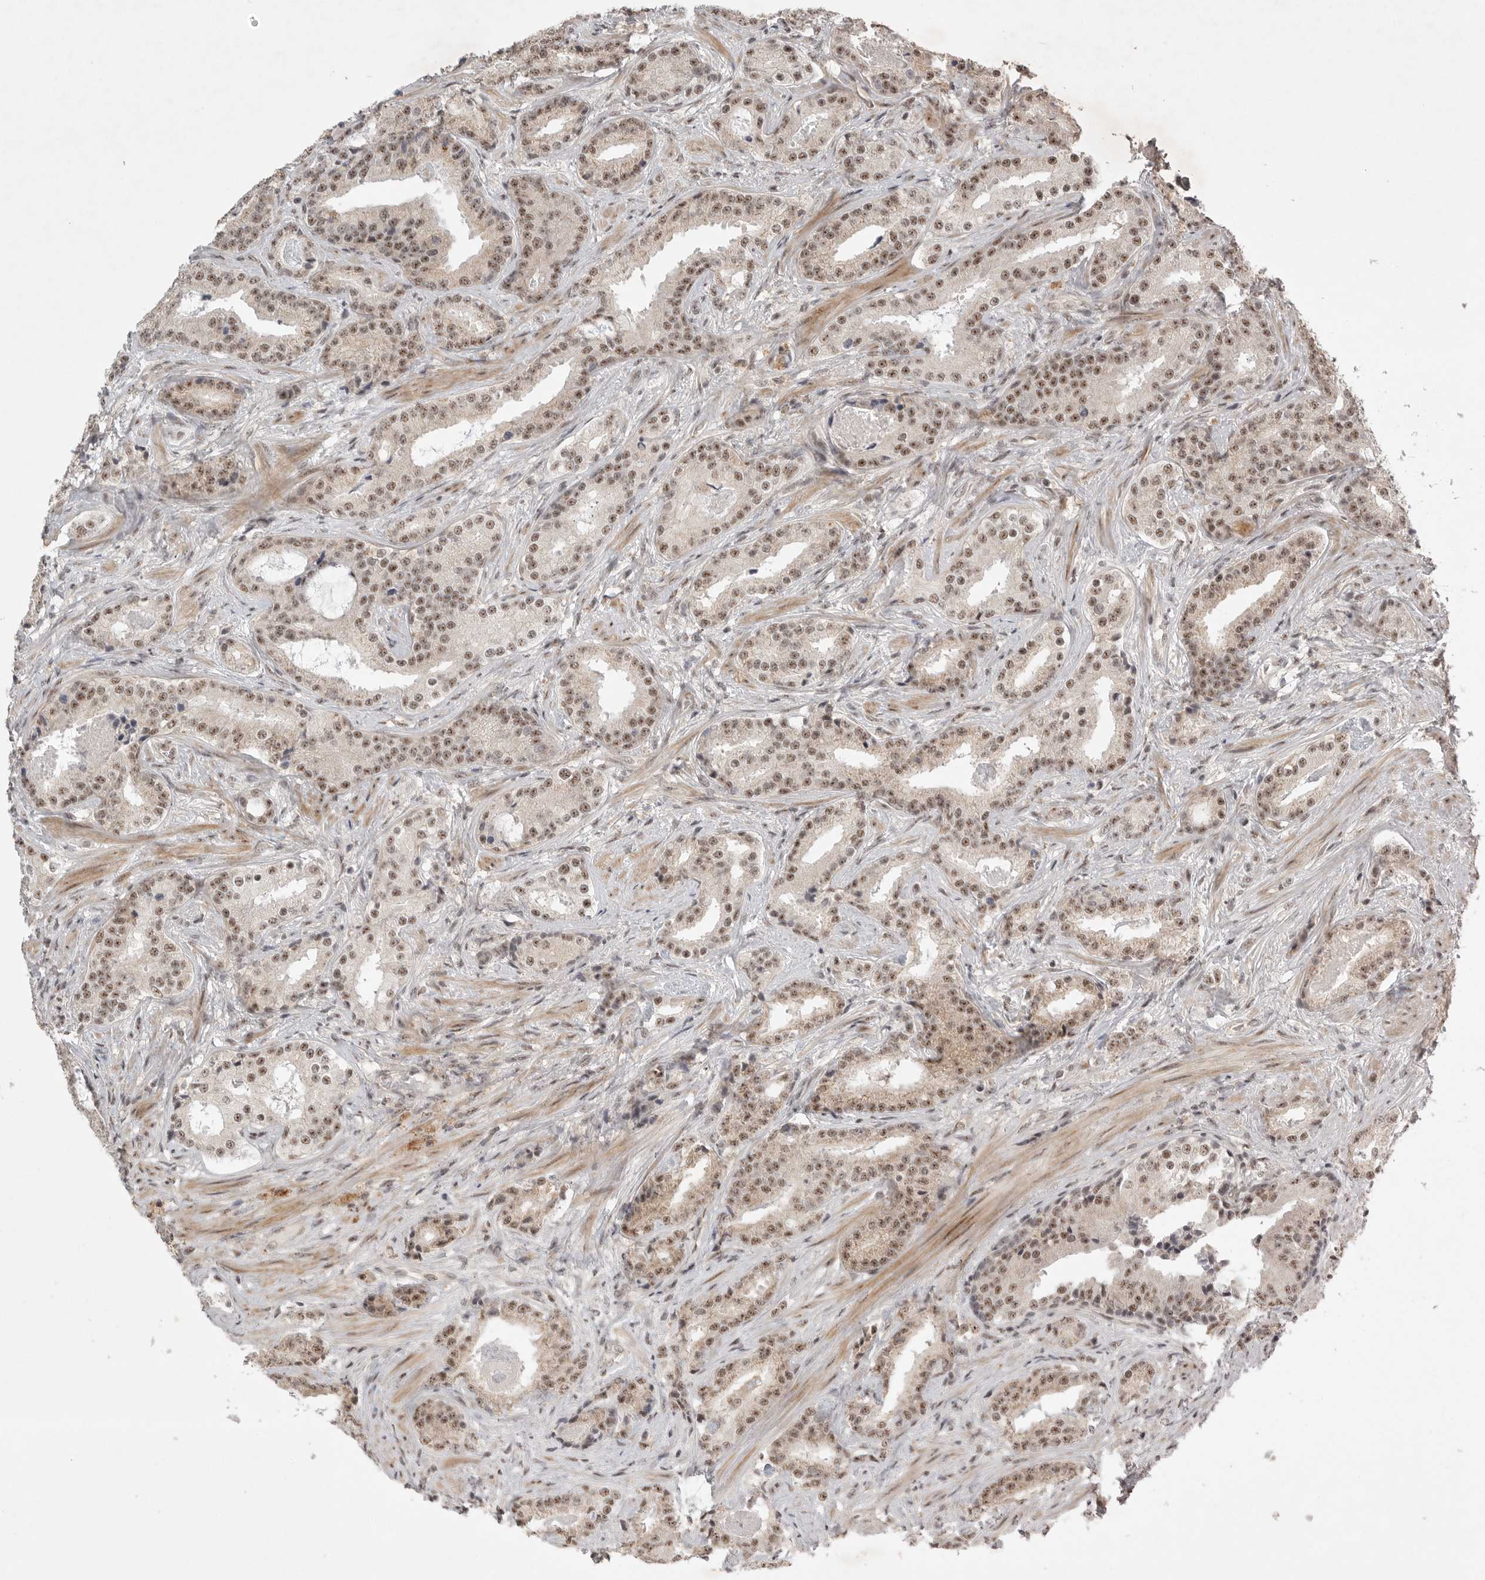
{"staining": {"intensity": "moderate", "quantity": ">75%", "location": "nuclear"}, "tissue": "prostate cancer", "cell_type": "Tumor cells", "image_type": "cancer", "snomed": [{"axis": "morphology", "description": "Adenocarcinoma, Low grade"}, {"axis": "topography", "description": "Prostate"}], "caption": "Brown immunohistochemical staining in human prostate cancer (low-grade adenocarcinoma) demonstrates moderate nuclear positivity in approximately >75% of tumor cells.", "gene": "POMP", "patient": {"sex": "male", "age": 67}}